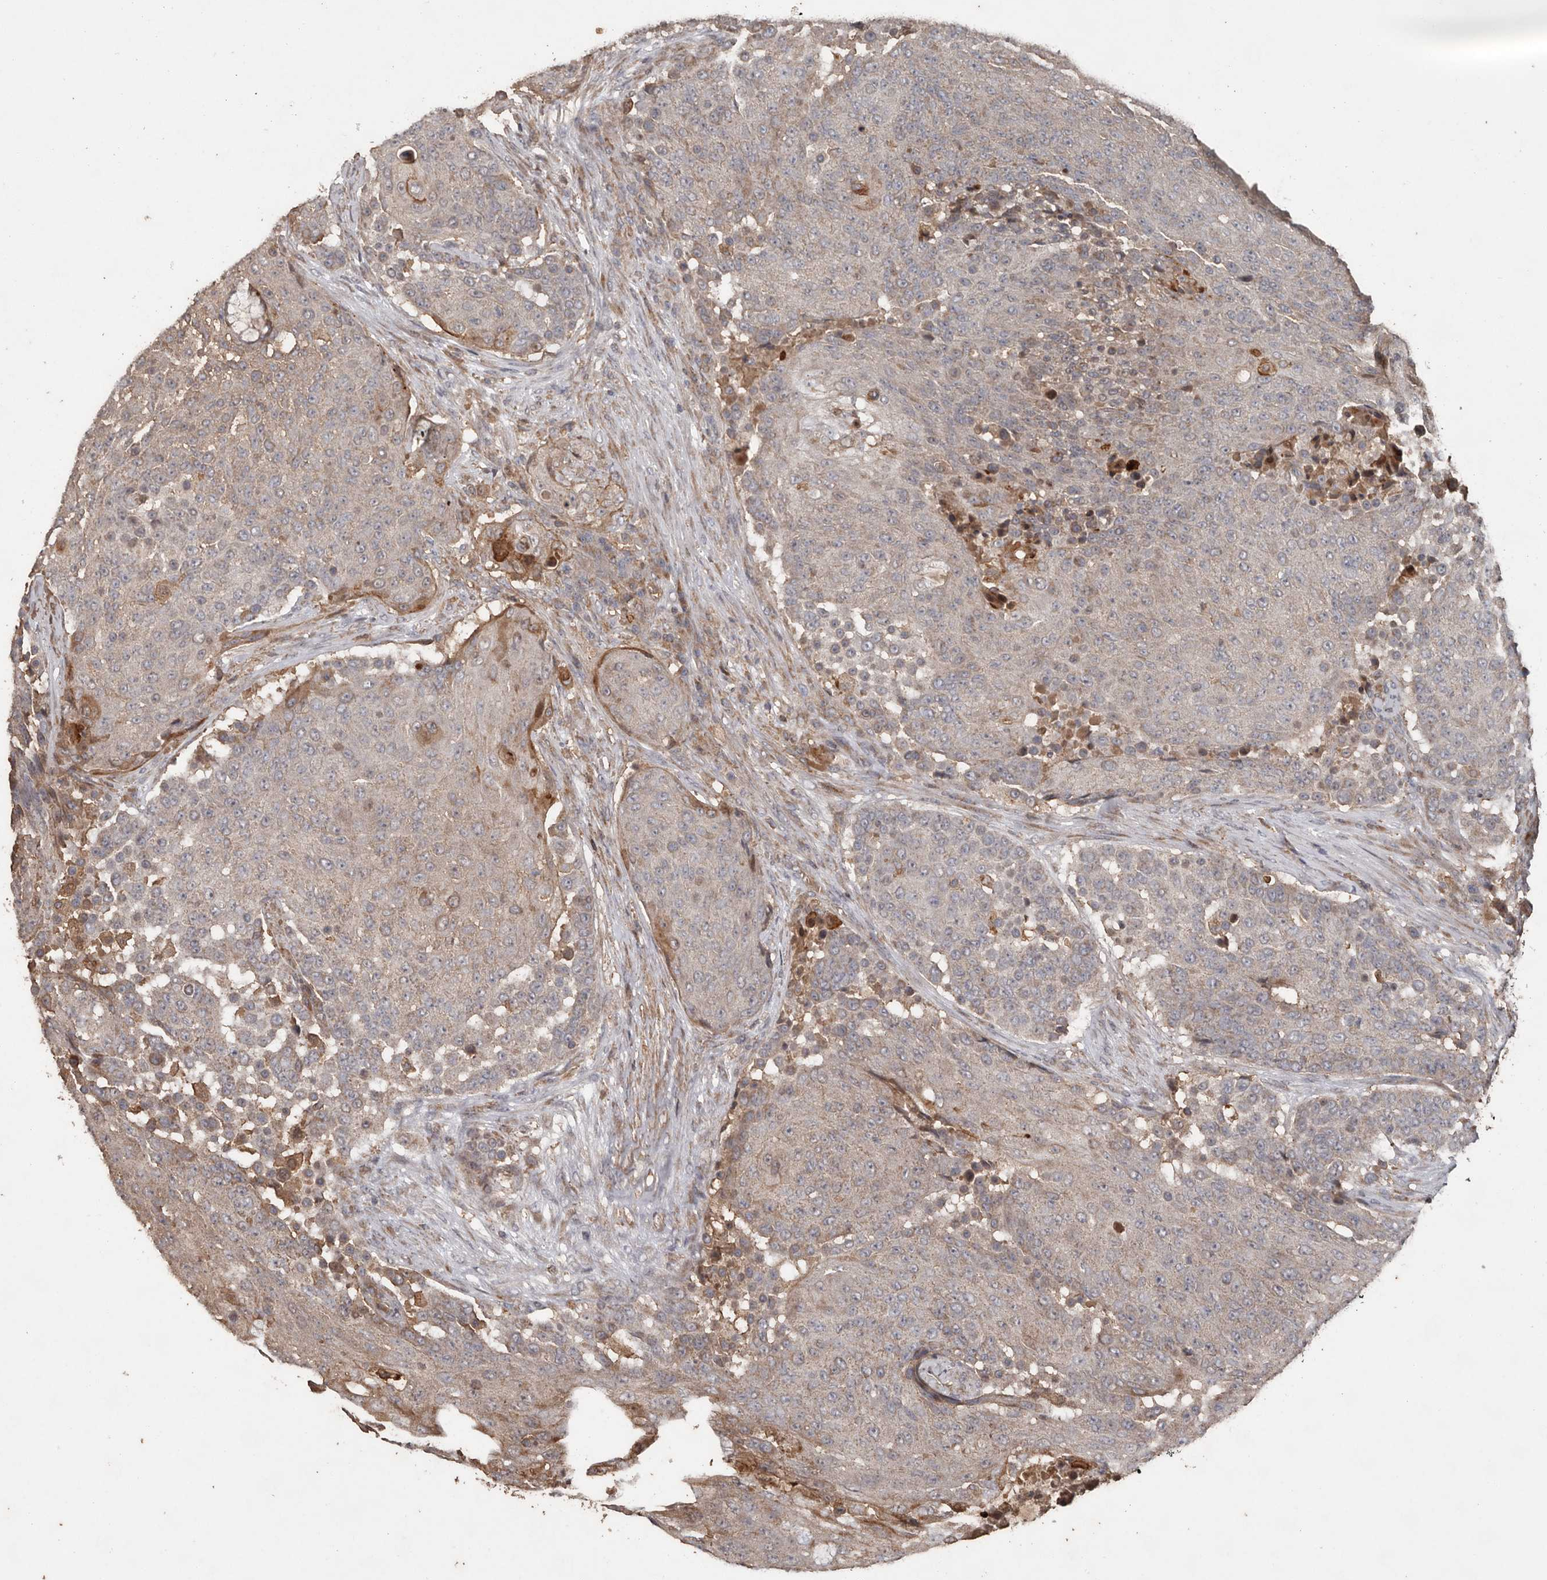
{"staining": {"intensity": "weak", "quantity": "25%-75%", "location": "cytoplasmic/membranous"}, "tissue": "urothelial cancer", "cell_type": "Tumor cells", "image_type": "cancer", "snomed": [{"axis": "morphology", "description": "Urothelial carcinoma, High grade"}, {"axis": "topography", "description": "Urinary bladder"}], "caption": "DAB immunohistochemical staining of high-grade urothelial carcinoma exhibits weak cytoplasmic/membranous protein positivity in approximately 25%-75% of tumor cells.", "gene": "RANBP17", "patient": {"sex": "female", "age": 63}}